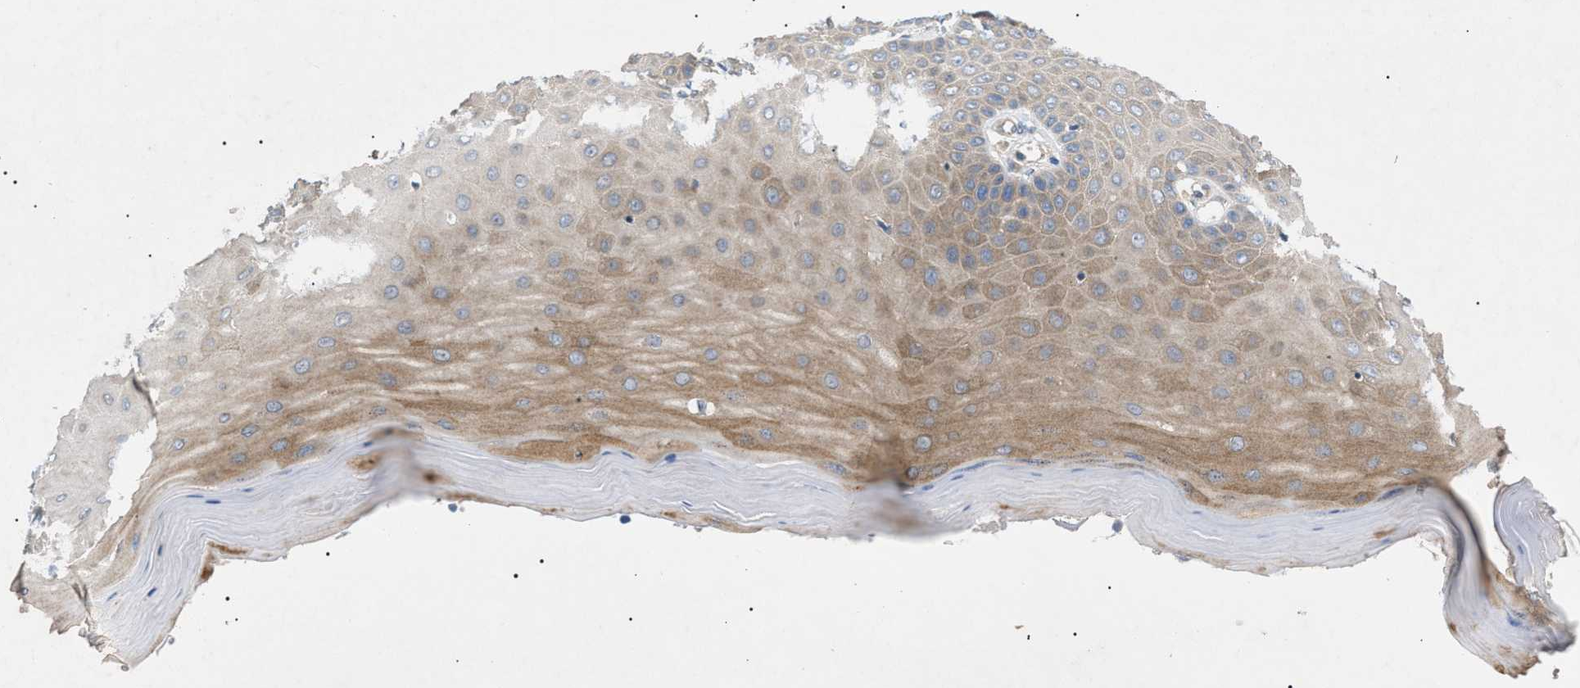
{"staining": {"intensity": "weak", "quantity": "25%-75%", "location": "cytoplasmic/membranous"}, "tissue": "cervix", "cell_type": "Glandular cells", "image_type": "normal", "snomed": [{"axis": "morphology", "description": "Normal tissue, NOS"}, {"axis": "topography", "description": "Cervix"}], "caption": "A brown stain labels weak cytoplasmic/membranous expression of a protein in glandular cells of normal cervix. The staining was performed using DAB to visualize the protein expression in brown, while the nuclei were stained in blue with hematoxylin (Magnification: 20x).", "gene": "RIPK1", "patient": {"sex": "female", "age": 55}}